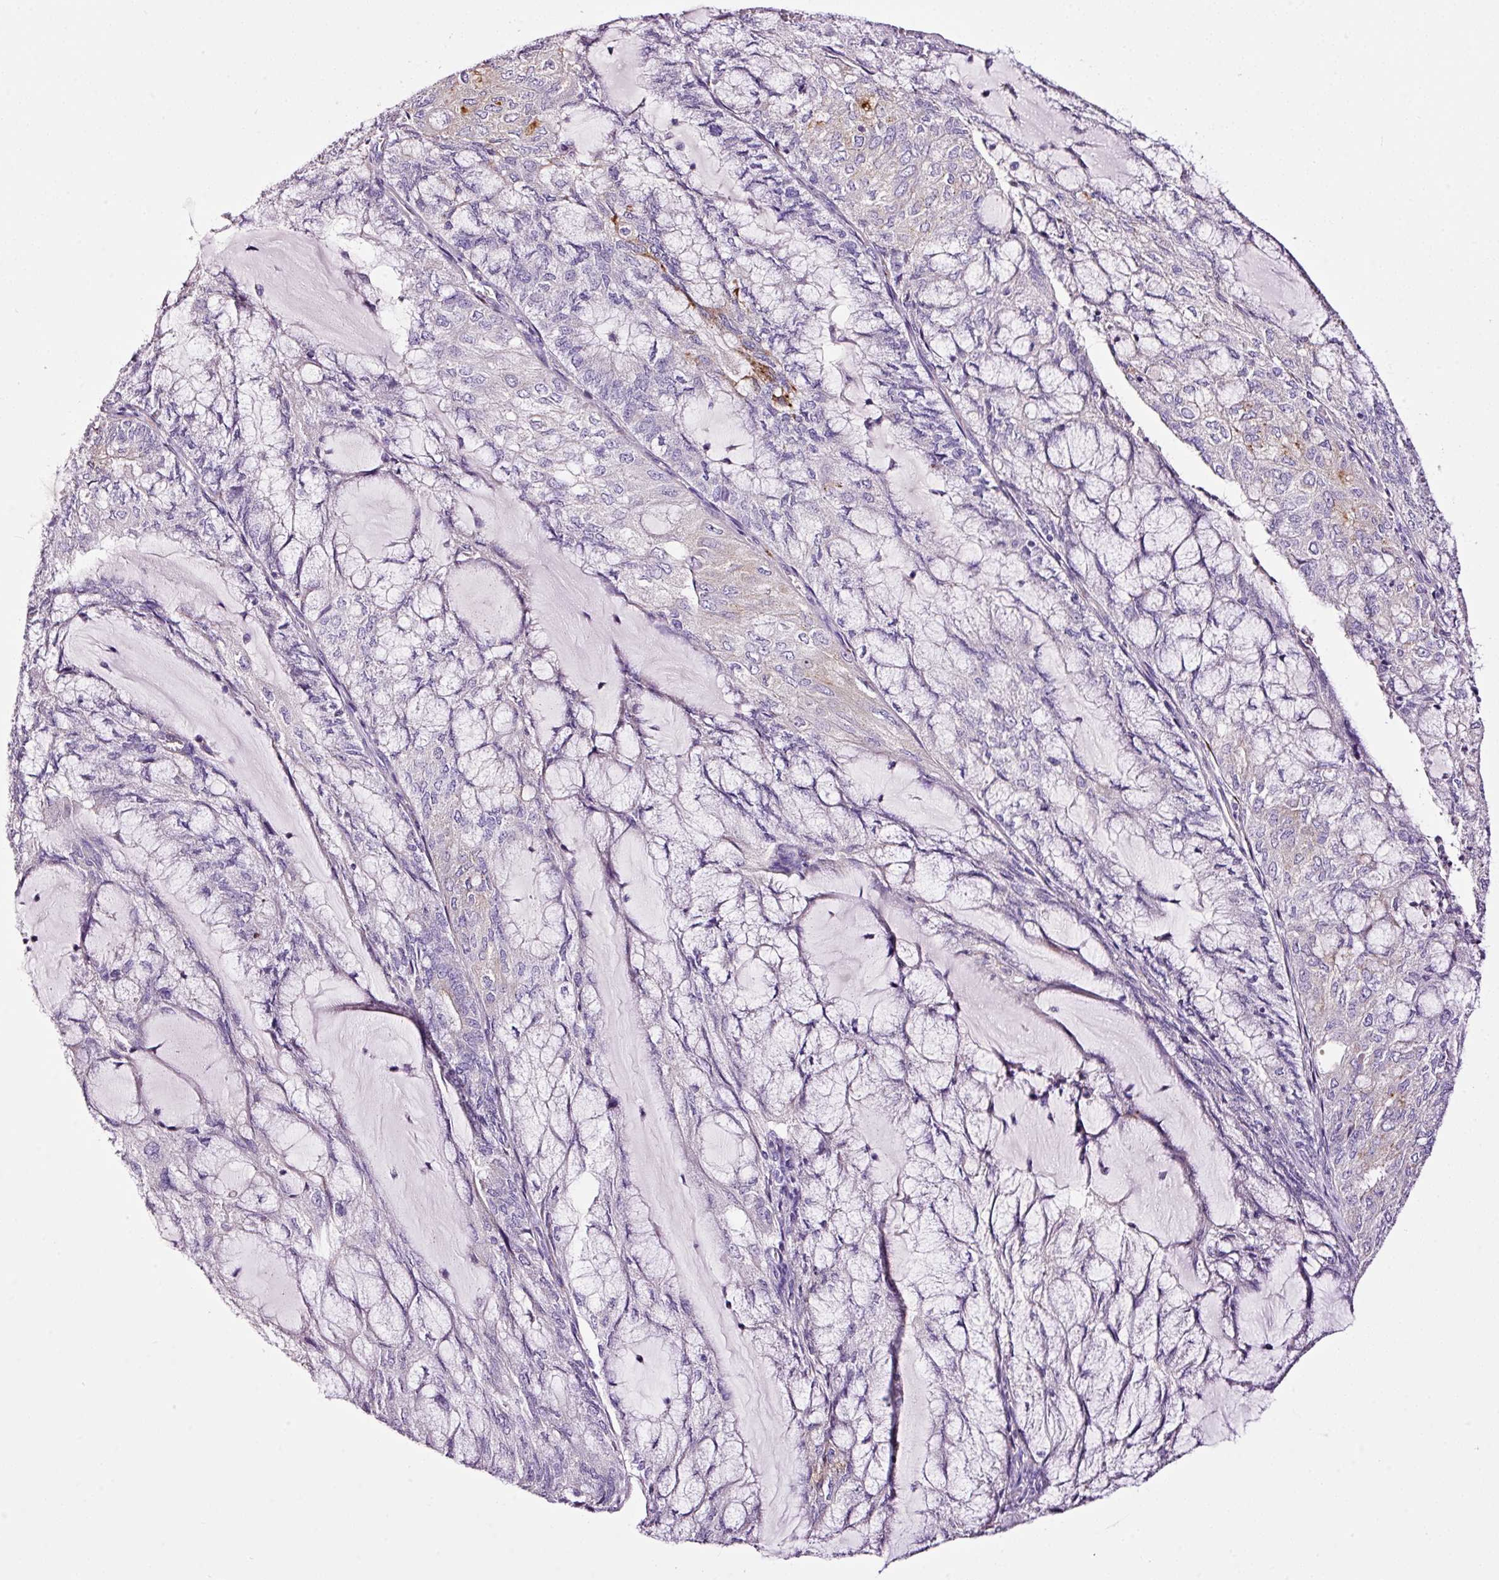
{"staining": {"intensity": "moderate", "quantity": "<25%", "location": "cytoplasmic/membranous"}, "tissue": "endometrial cancer", "cell_type": "Tumor cells", "image_type": "cancer", "snomed": [{"axis": "morphology", "description": "Adenocarcinoma, NOS"}, {"axis": "topography", "description": "Endometrium"}], "caption": "Immunohistochemistry (DAB) staining of endometrial cancer reveals moderate cytoplasmic/membranous protein expression in approximately <25% of tumor cells.", "gene": "PAM", "patient": {"sex": "female", "age": 81}}